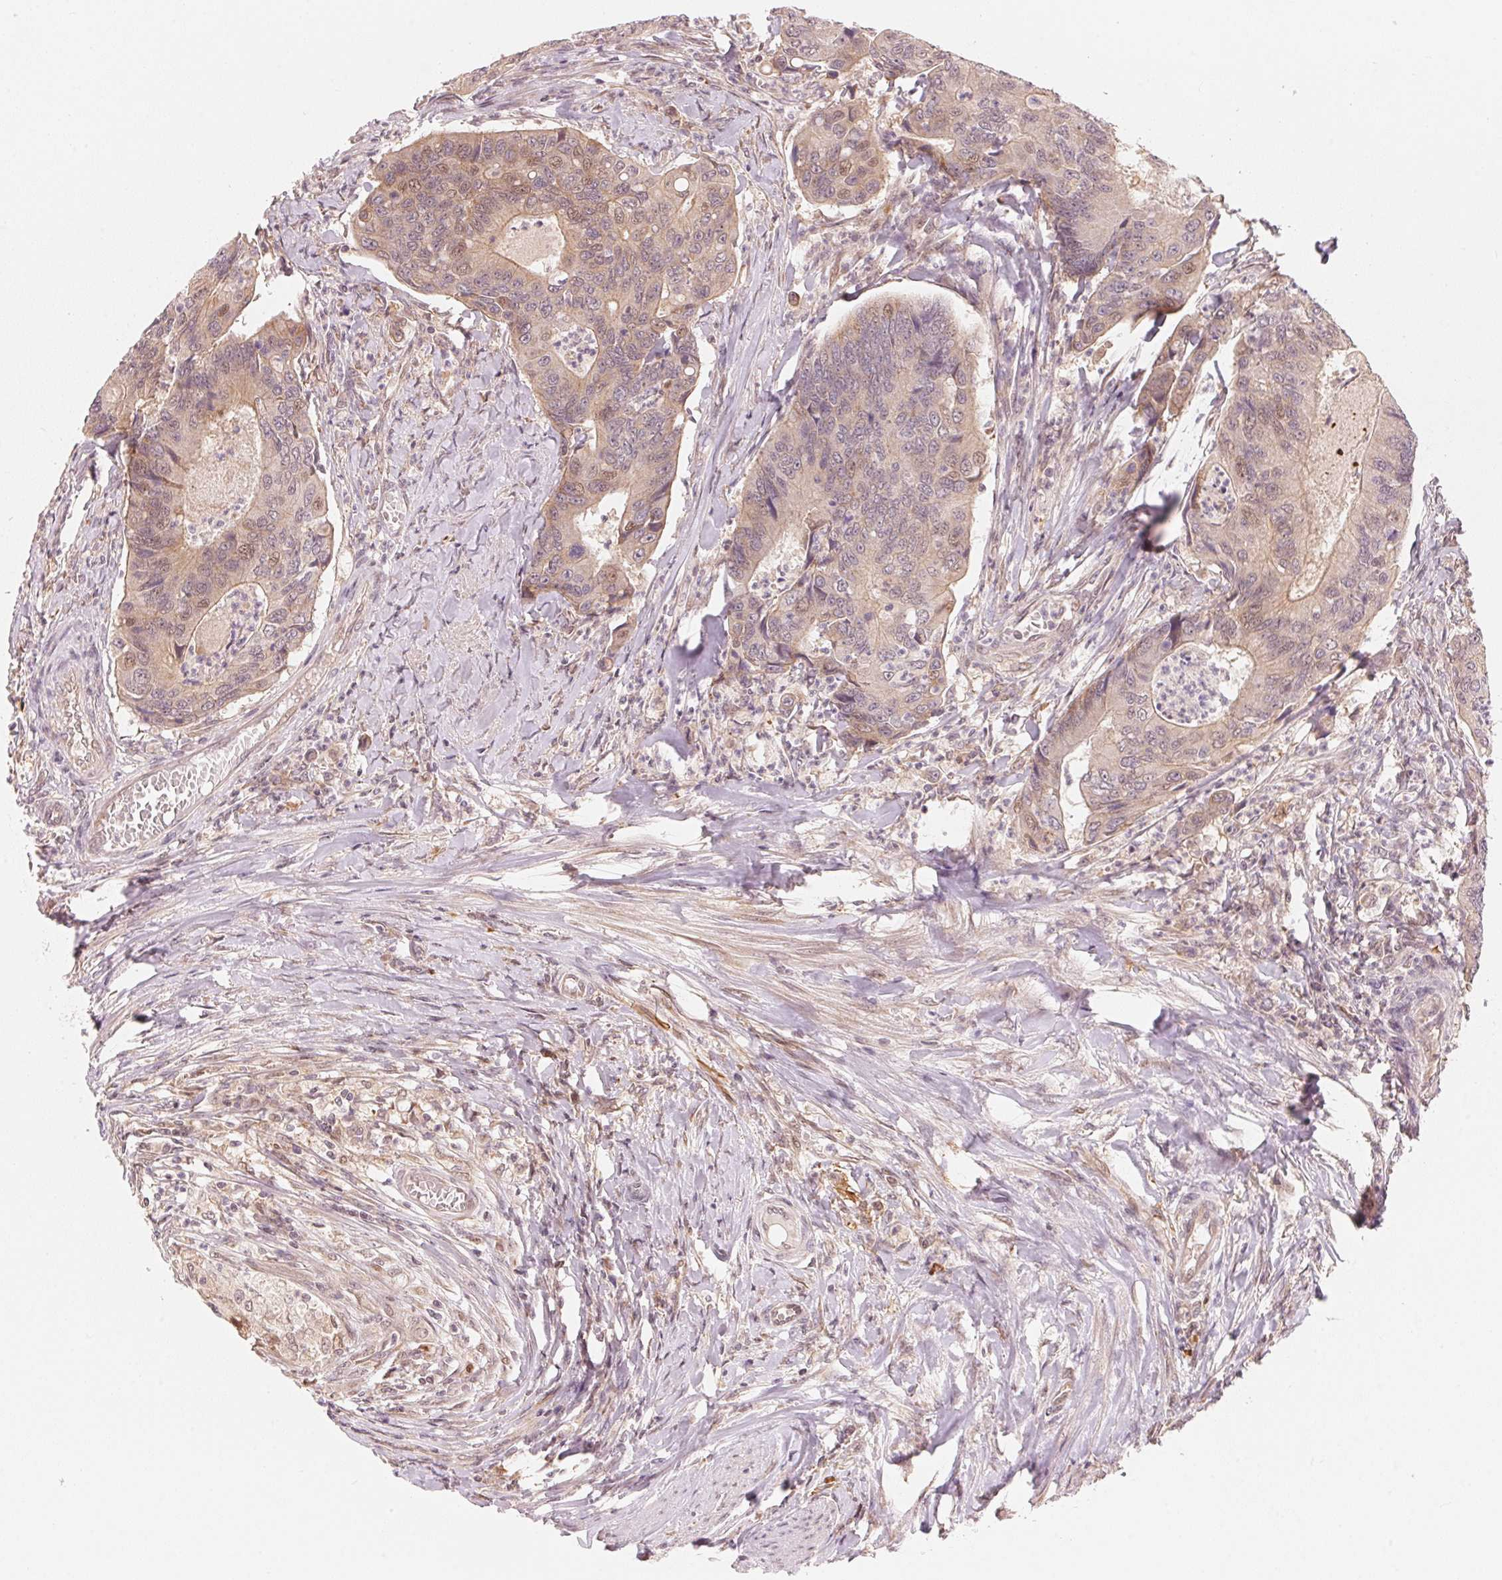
{"staining": {"intensity": "weak", "quantity": "25%-75%", "location": "cytoplasmic/membranous"}, "tissue": "colorectal cancer", "cell_type": "Tumor cells", "image_type": "cancer", "snomed": [{"axis": "morphology", "description": "Adenocarcinoma, NOS"}, {"axis": "topography", "description": "Colon"}], "caption": "Approximately 25%-75% of tumor cells in adenocarcinoma (colorectal) exhibit weak cytoplasmic/membranous protein positivity as visualized by brown immunohistochemical staining.", "gene": "PRKN", "patient": {"sex": "female", "age": 67}}